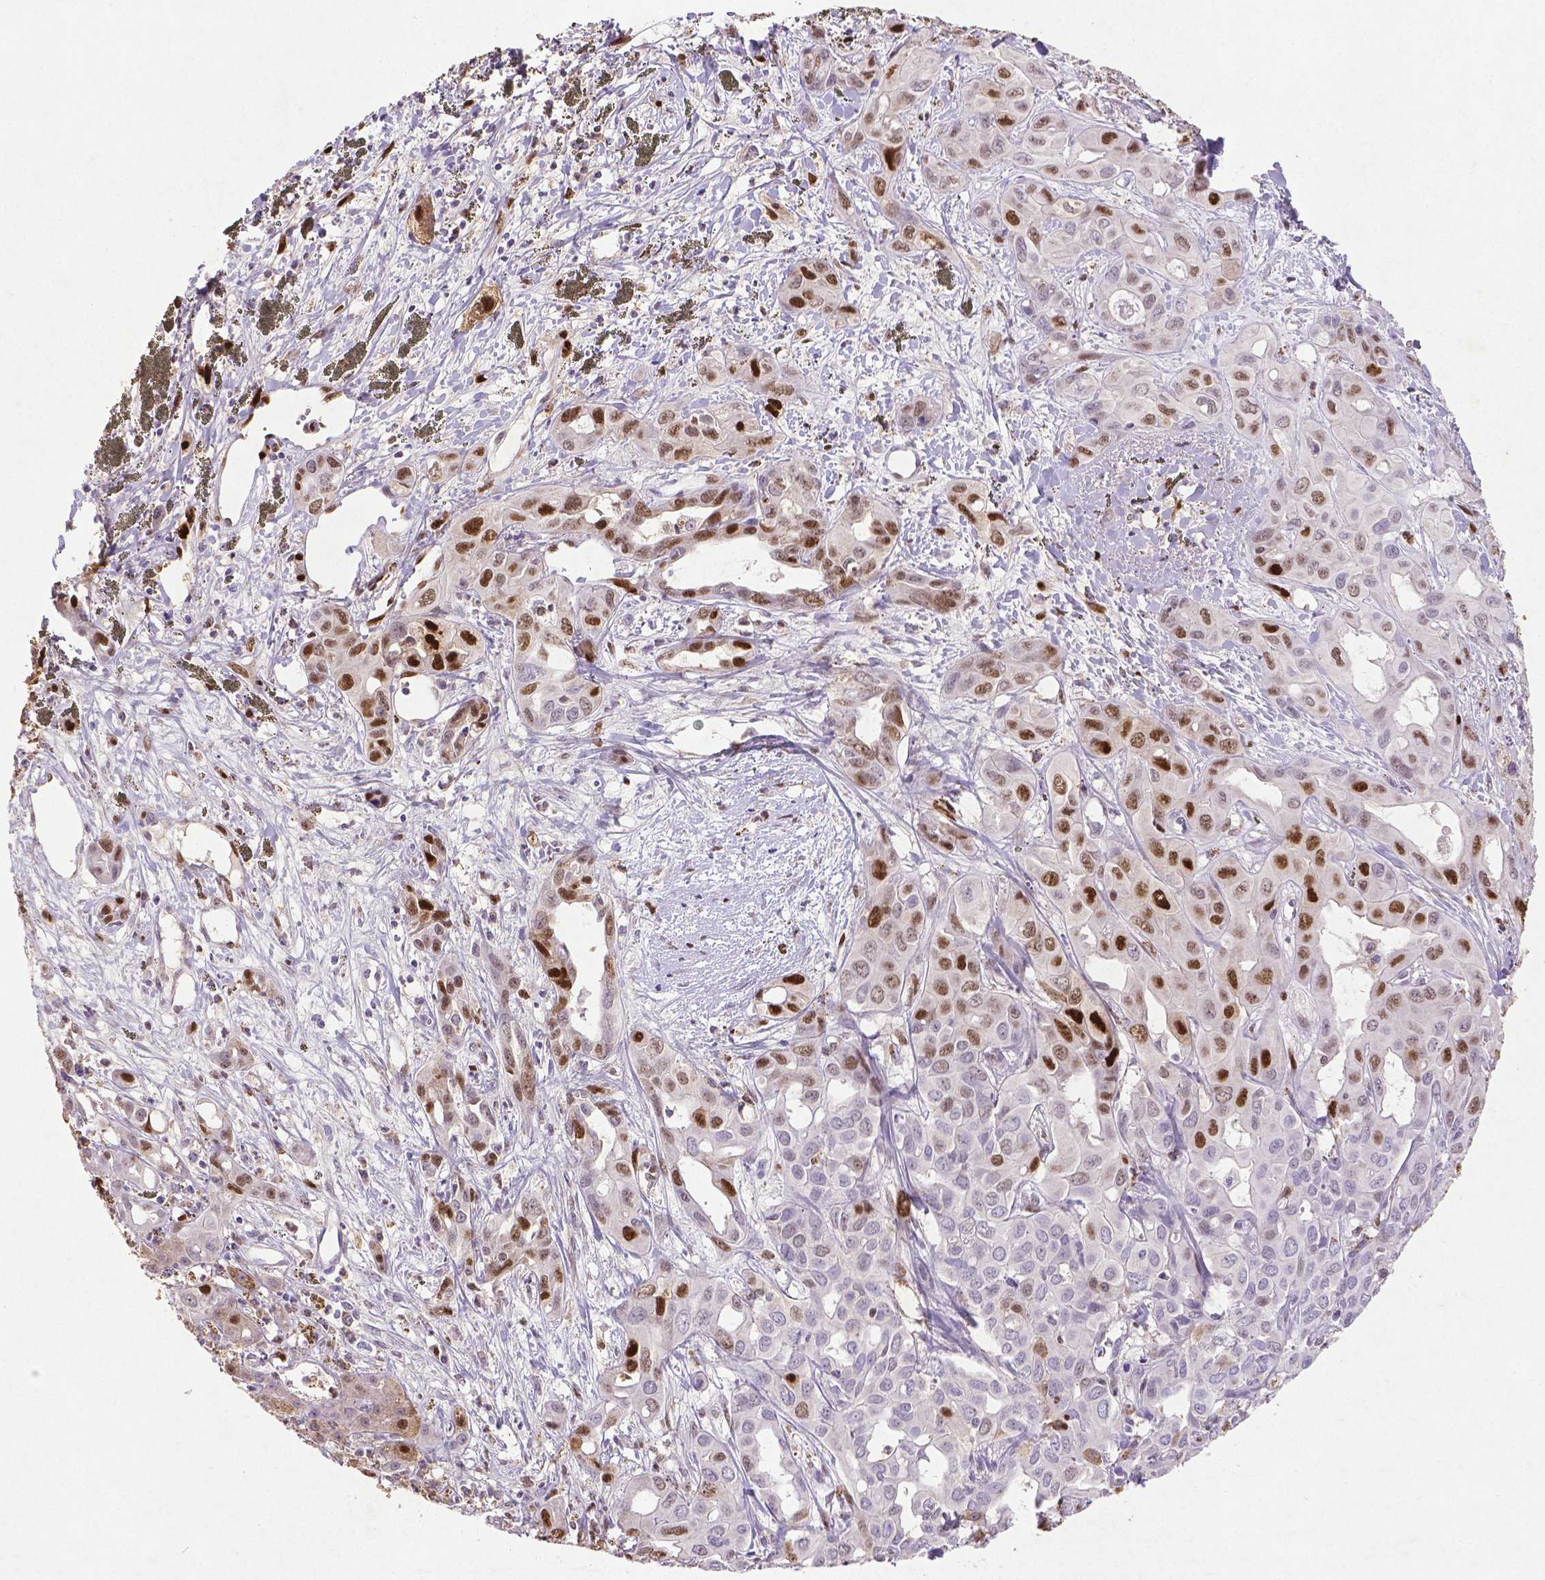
{"staining": {"intensity": "strong", "quantity": "25%-75%", "location": "nuclear"}, "tissue": "liver cancer", "cell_type": "Tumor cells", "image_type": "cancer", "snomed": [{"axis": "morphology", "description": "Cholangiocarcinoma"}, {"axis": "topography", "description": "Liver"}], "caption": "Cholangiocarcinoma (liver) stained with a protein marker shows strong staining in tumor cells.", "gene": "CDKN1A", "patient": {"sex": "female", "age": 60}}